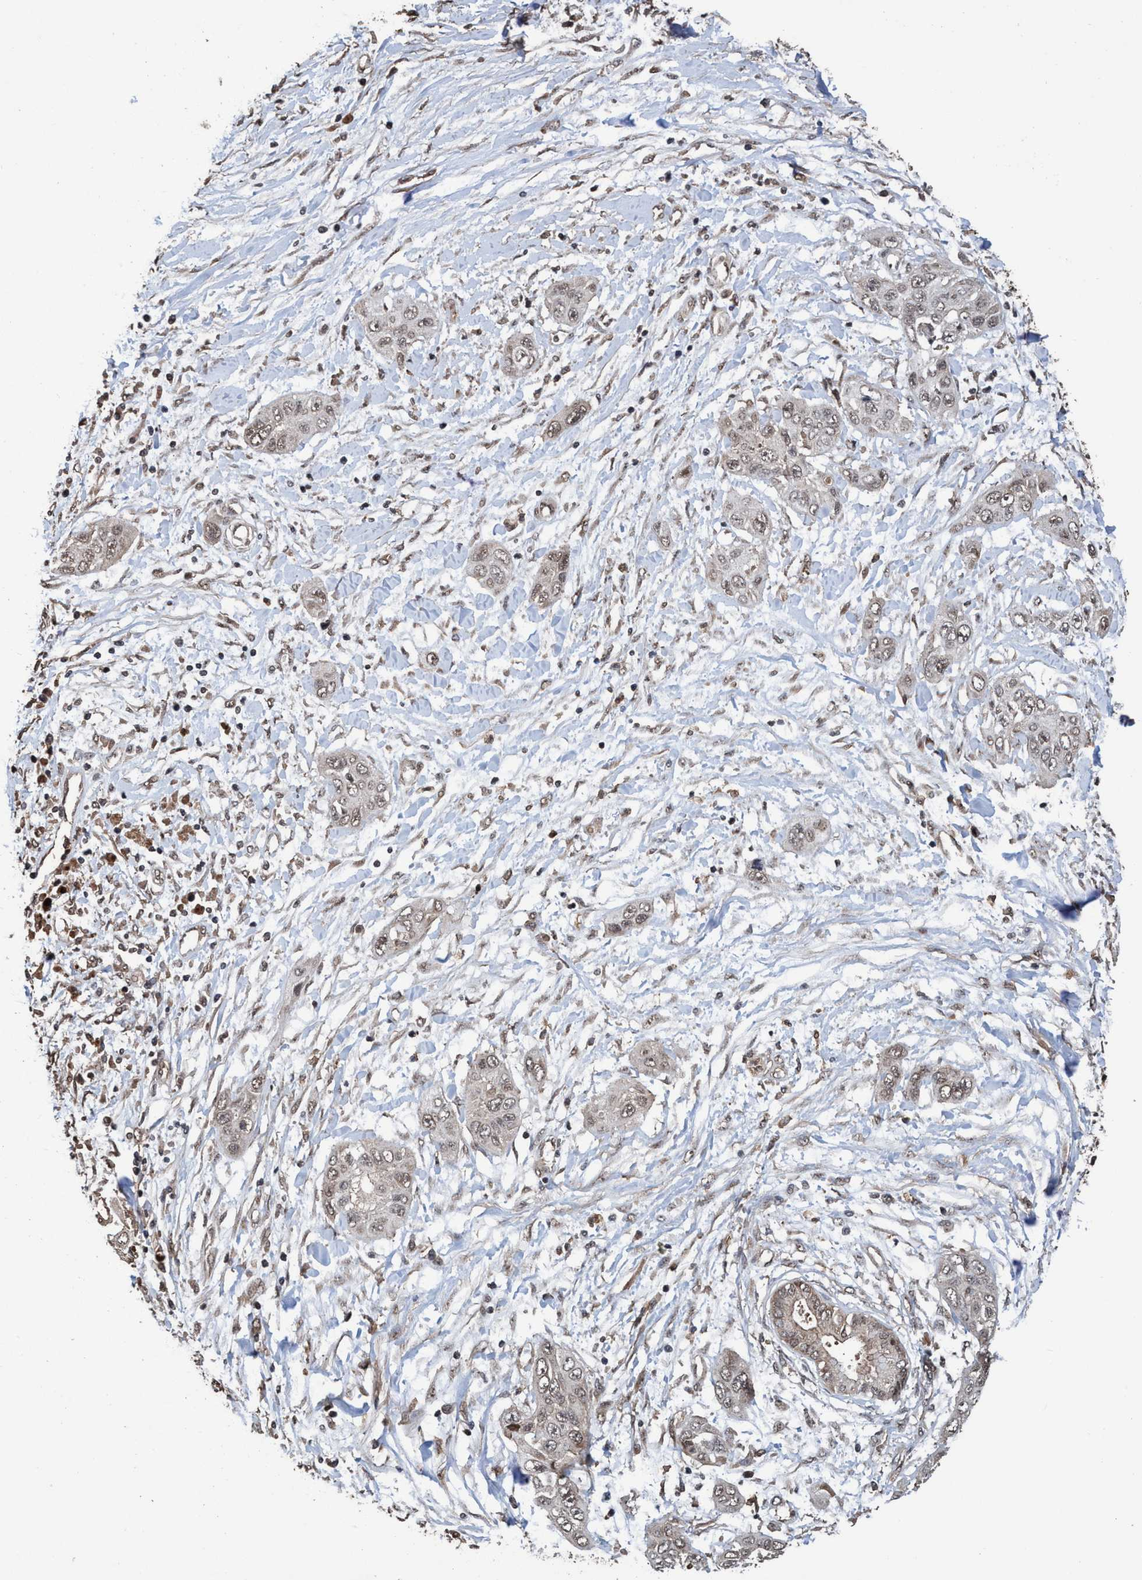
{"staining": {"intensity": "weak", "quantity": ">75%", "location": "nuclear"}, "tissue": "pancreatic cancer", "cell_type": "Tumor cells", "image_type": "cancer", "snomed": [{"axis": "morphology", "description": "Adenocarcinoma, NOS"}, {"axis": "topography", "description": "Pancreas"}], "caption": "Brown immunohistochemical staining in adenocarcinoma (pancreatic) demonstrates weak nuclear expression in about >75% of tumor cells. The protein of interest is stained brown, and the nuclei are stained in blue (DAB IHC with brightfield microscopy, high magnification).", "gene": "TRPC7", "patient": {"sex": "female", "age": 70}}